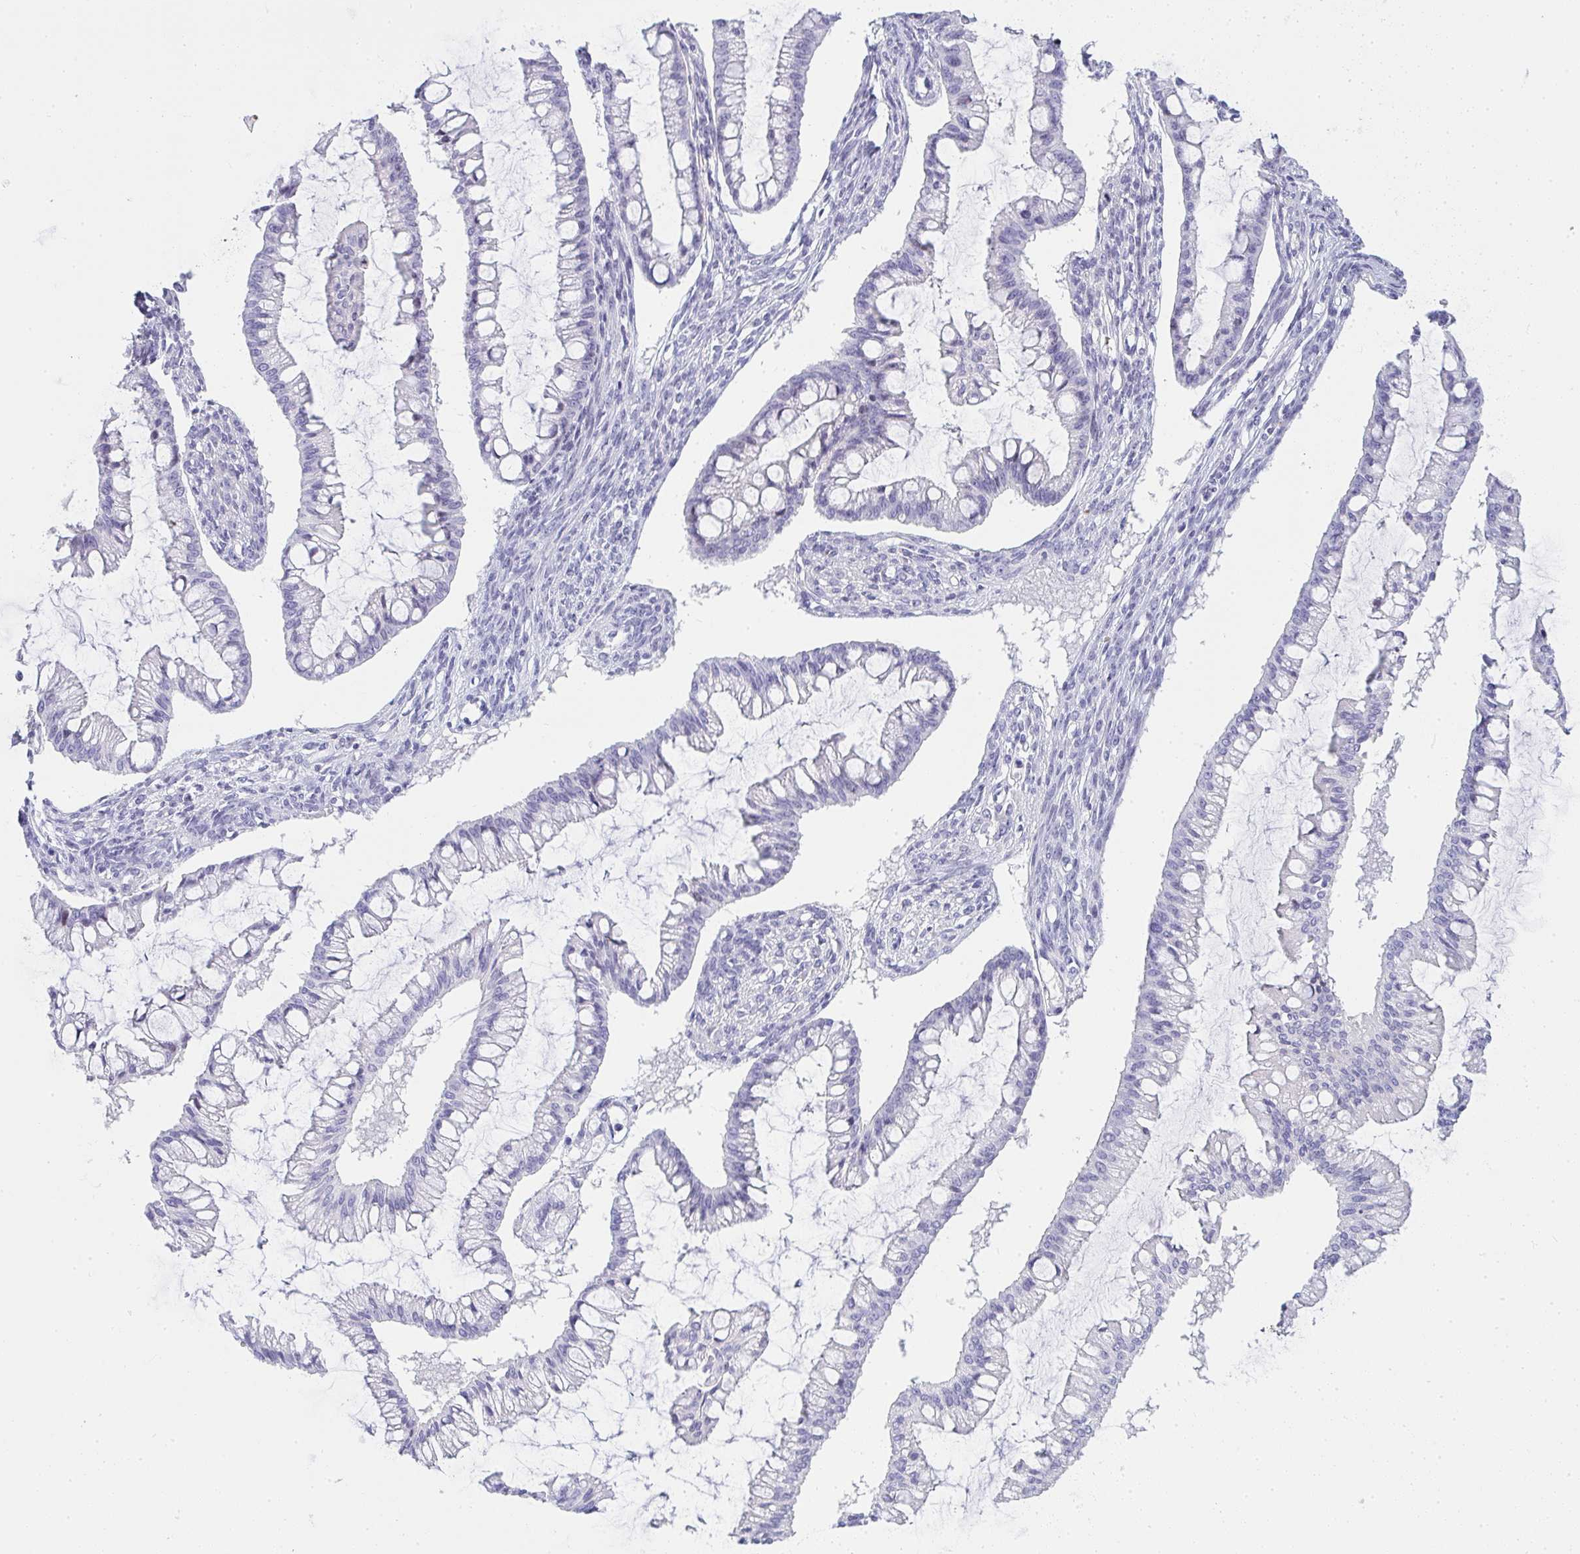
{"staining": {"intensity": "negative", "quantity": "none", "location": "none"}, "tissue": "ovarian cancer", "cell_type": "Tumor cells", "image_type": "cancer", "snomed": [{"axis": "morphology", "description": "Cystadenocarcinoma, mucinous, NOS"}, {"axis": "topography", "description": "Ovary"}], "caption": "Immunohistochemistry of ovarian mucinous cystadenocarcinoma displays no staining in tumor cells.", "gene": "ZNF182", "patient": {"sex": "female", "age": 73}}